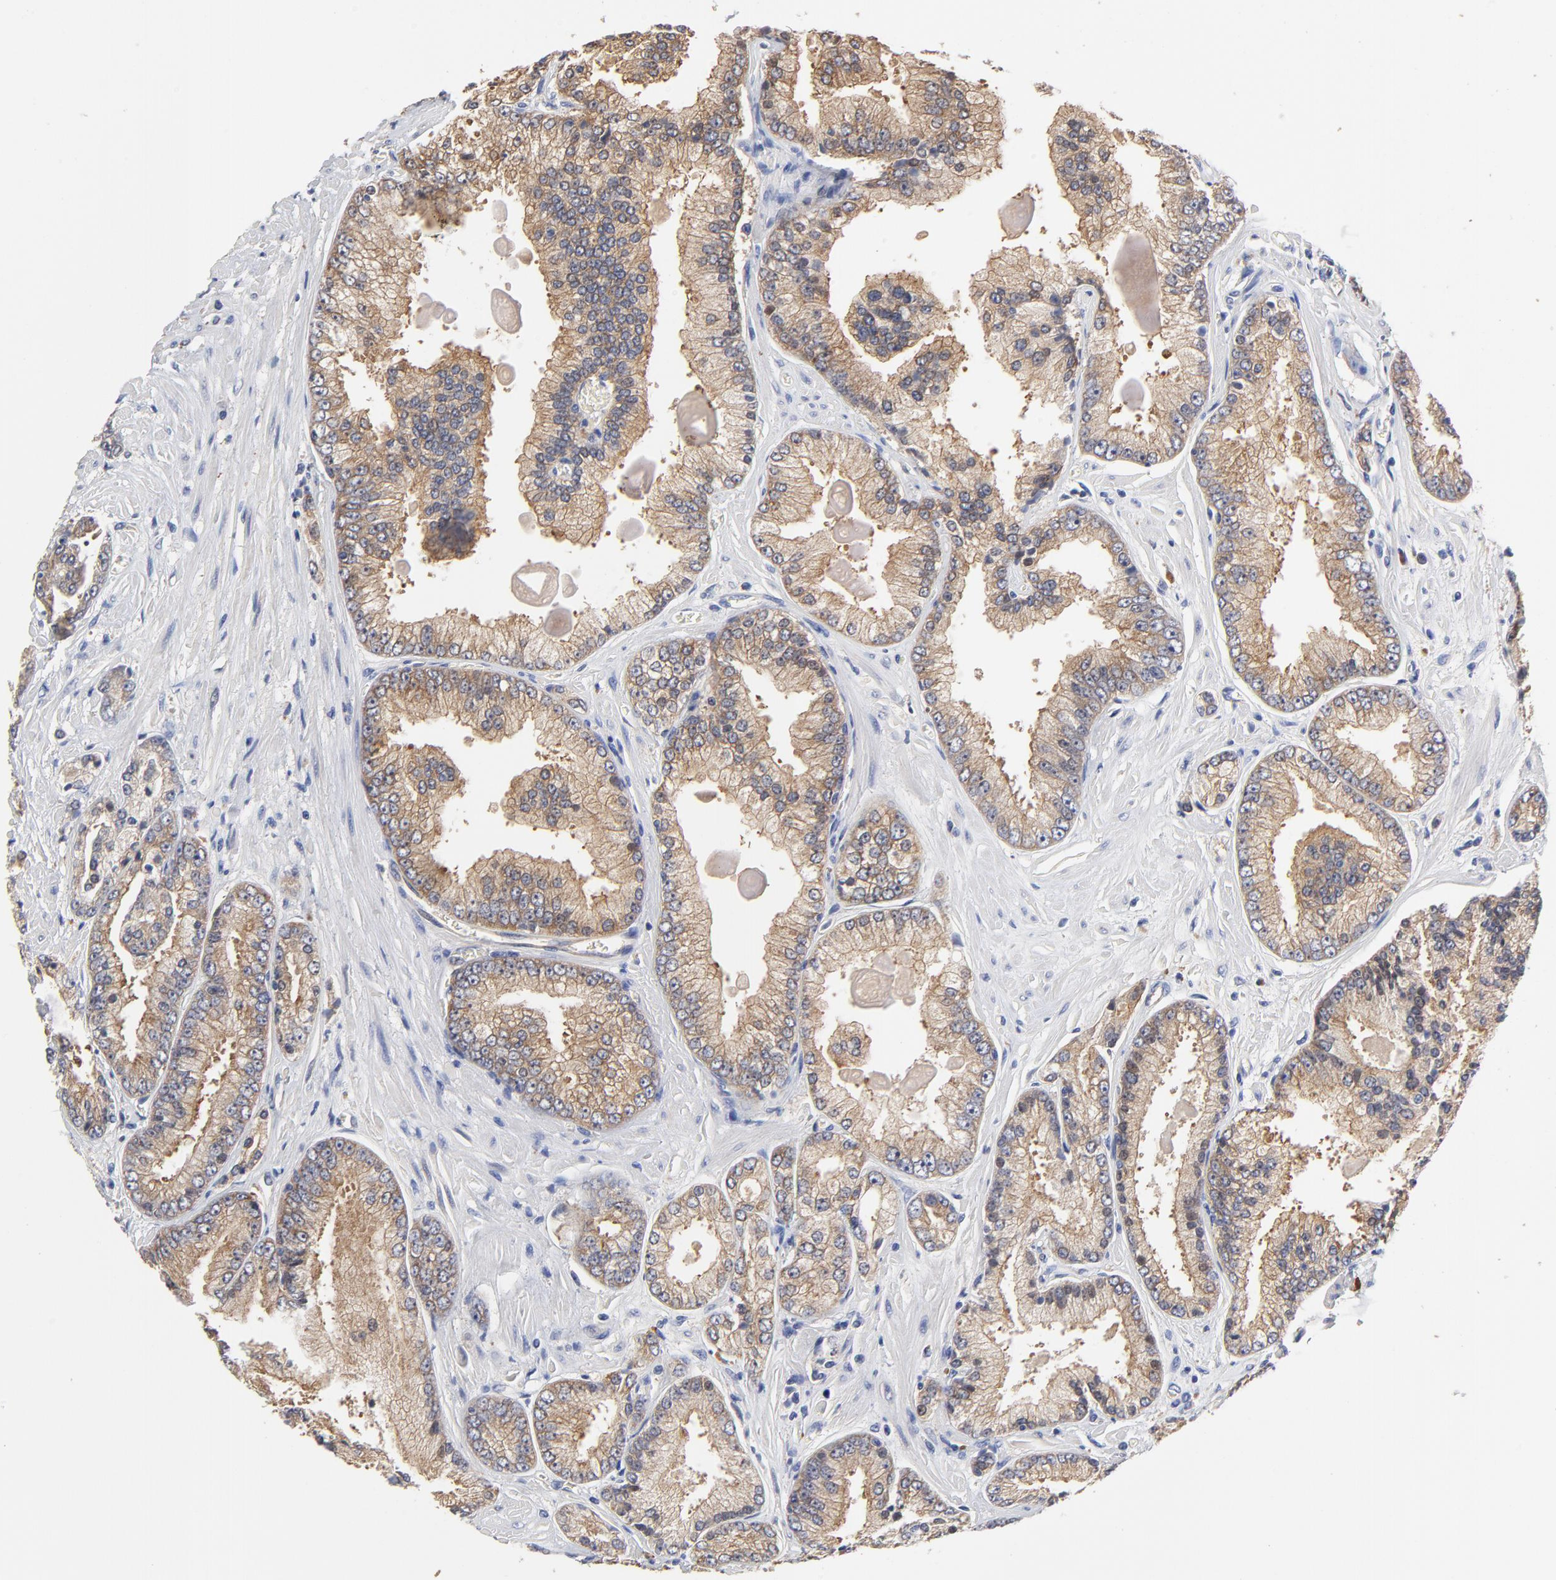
{"staining": {"intensity": "moderate", "quantity": ">75%", "location": "cytoplasmic/membranous"}, "tissue": "prostate cancer", "cell_type": "Tumor cells", "image_type": "cancer", "snomed": [{"axis": "morphology", "description": "Adenocarcinoma, High grade"}, {"axis": "topography", "description": "Prostate"}], "caption": "An IHC photomicrograph of tumor tissue is shown. Protein staining in brown shows moderate cytoplasmic/membranous positivity in high-grade adenocarcinoma (prostate) within tumor cells. (Stains: DAB (3,3'-diaminobenzidine) in brown, nuclei in blue, Microscopy: brightfield microscopy at high magnification).", "gene": "FBXL2", "patient": {"sex": "male", "age": 71}}